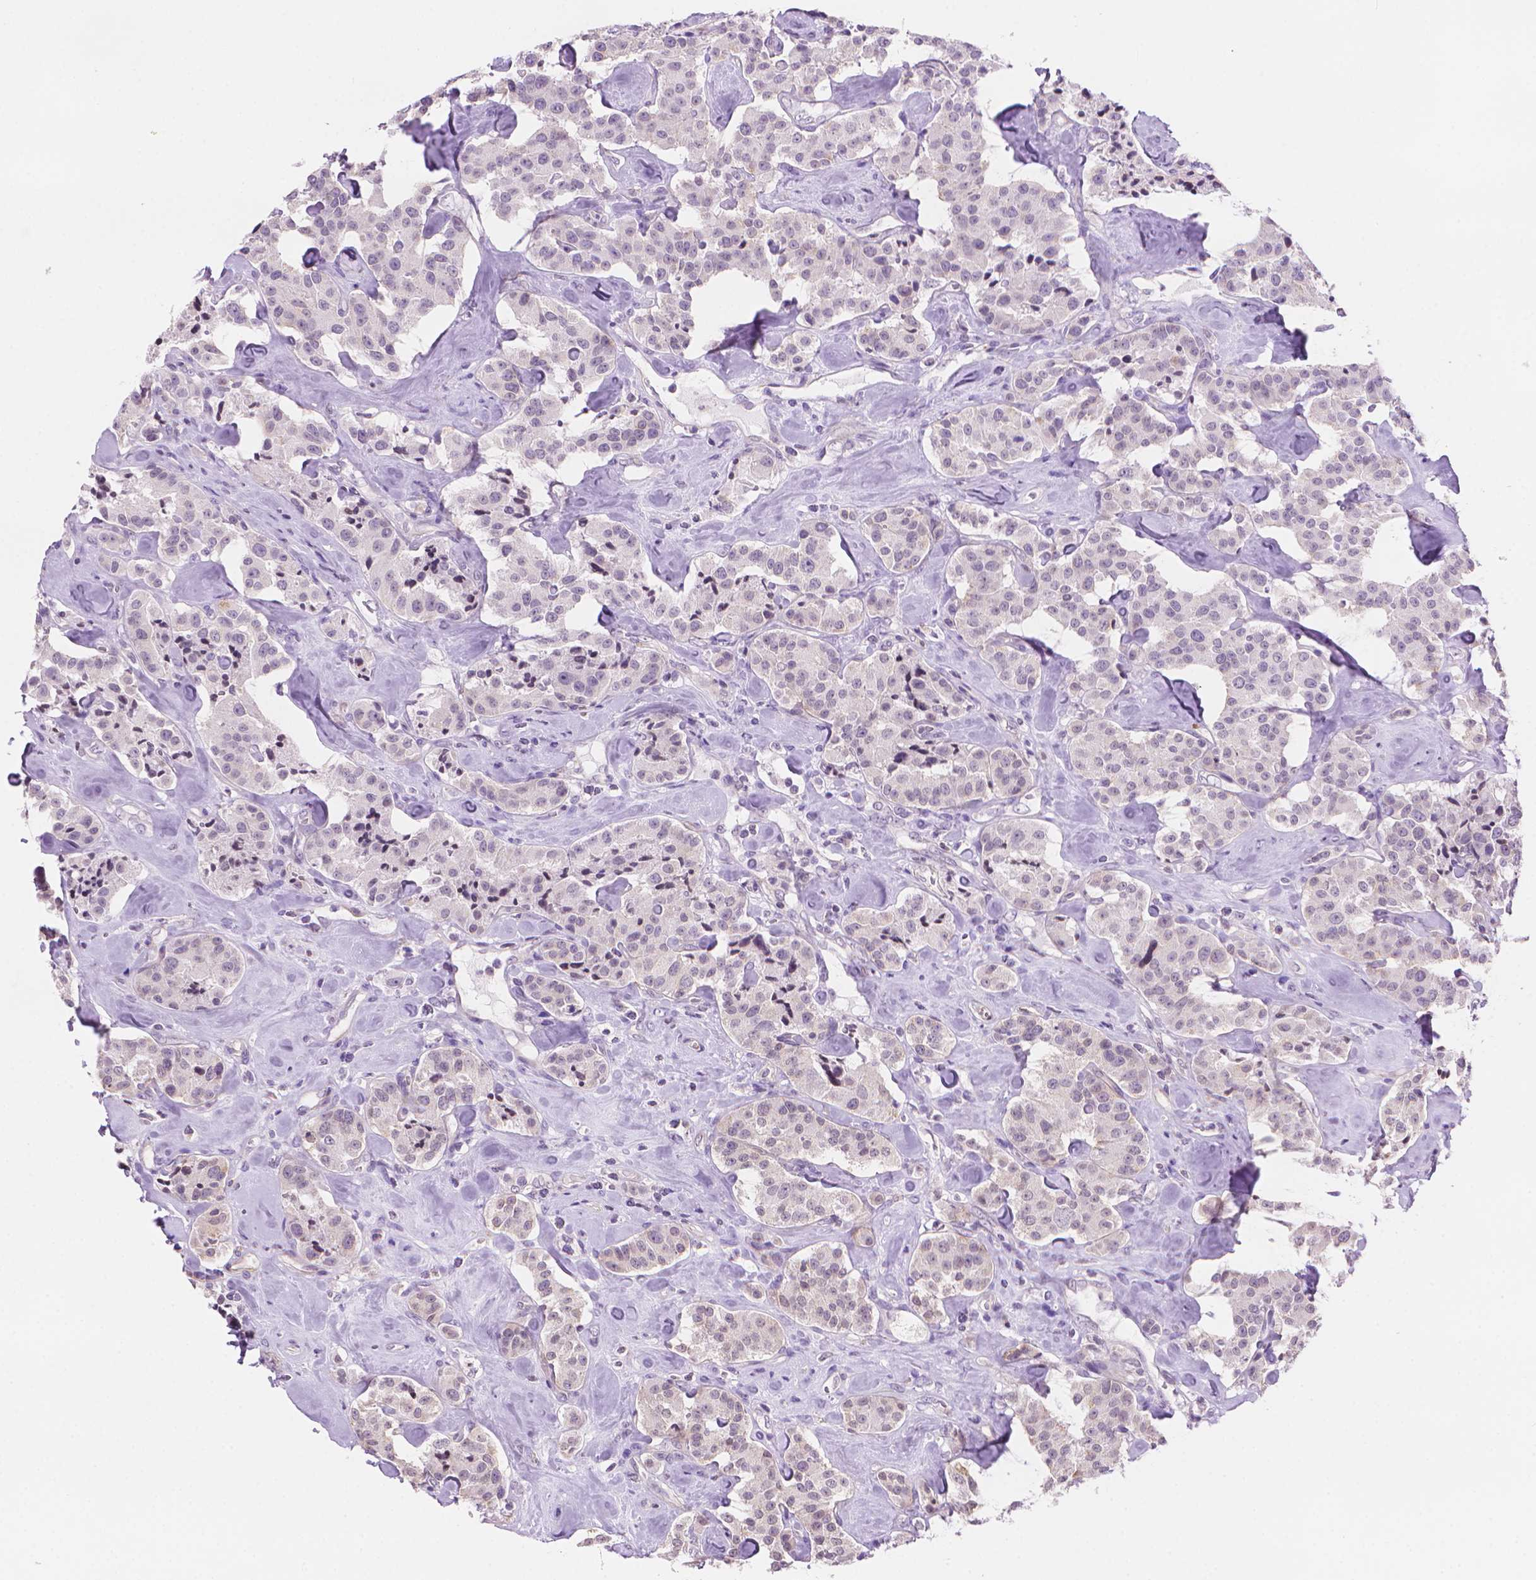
{"staining": {"intensity": "negative", "quantity": "none", "location": "none"}, "tissue": "carcinoid", "cell_type": "Tumor cells", "image_type": "cancer", "snomed": [{"axis": "morphology", "description": "Carcinoid, malignant, NOS"}, {"axis": "topography", "description": "Pancreas"}], "caption": "The image displays no staining of tumor cells in carcinoid.", "gene": "TMEM184A", "patient": {"sex": "male", "age": 41}}